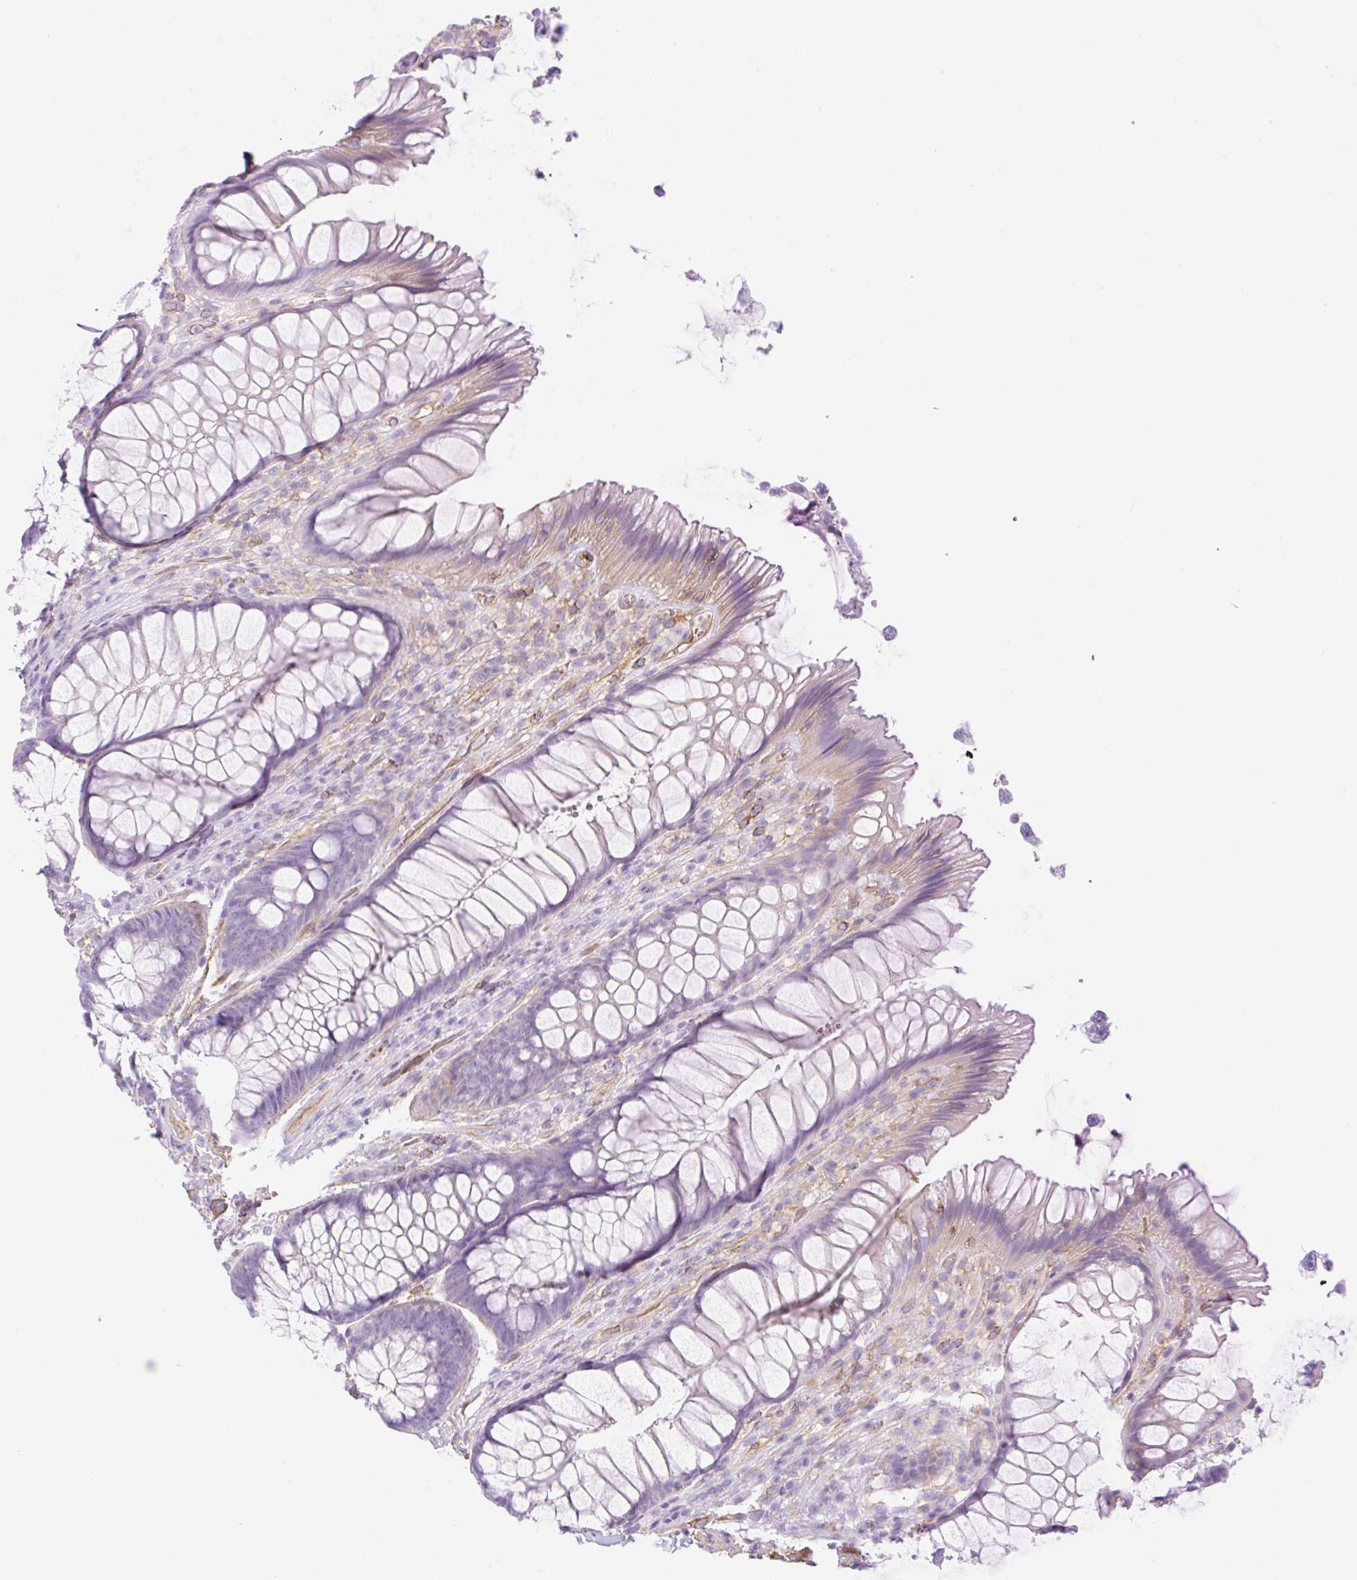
{"staining": {"intensity": "weak", "quantity": "<25%", "location": "cytoplasmic/membranous"}, "tissue": "rectum", "cell_type": "Glandular cells", "image_type": "normal", "snomed": [{"axis": "morphology", "description": "Normal tissue, NOS"}, {"axis": "topography", "description": "Rectum"}], "caption": "DAB (3,3'-diaminobenzidine) immunohistochemical staining of normal rectum demonstrates no significant staining in glandular cells. (Brightfield microscopy of DAB (3,3'-diaminobenzidine) IHC at high magnification).", "gene": "EHD1", "patient": {"sex": "male", "age": 53}}